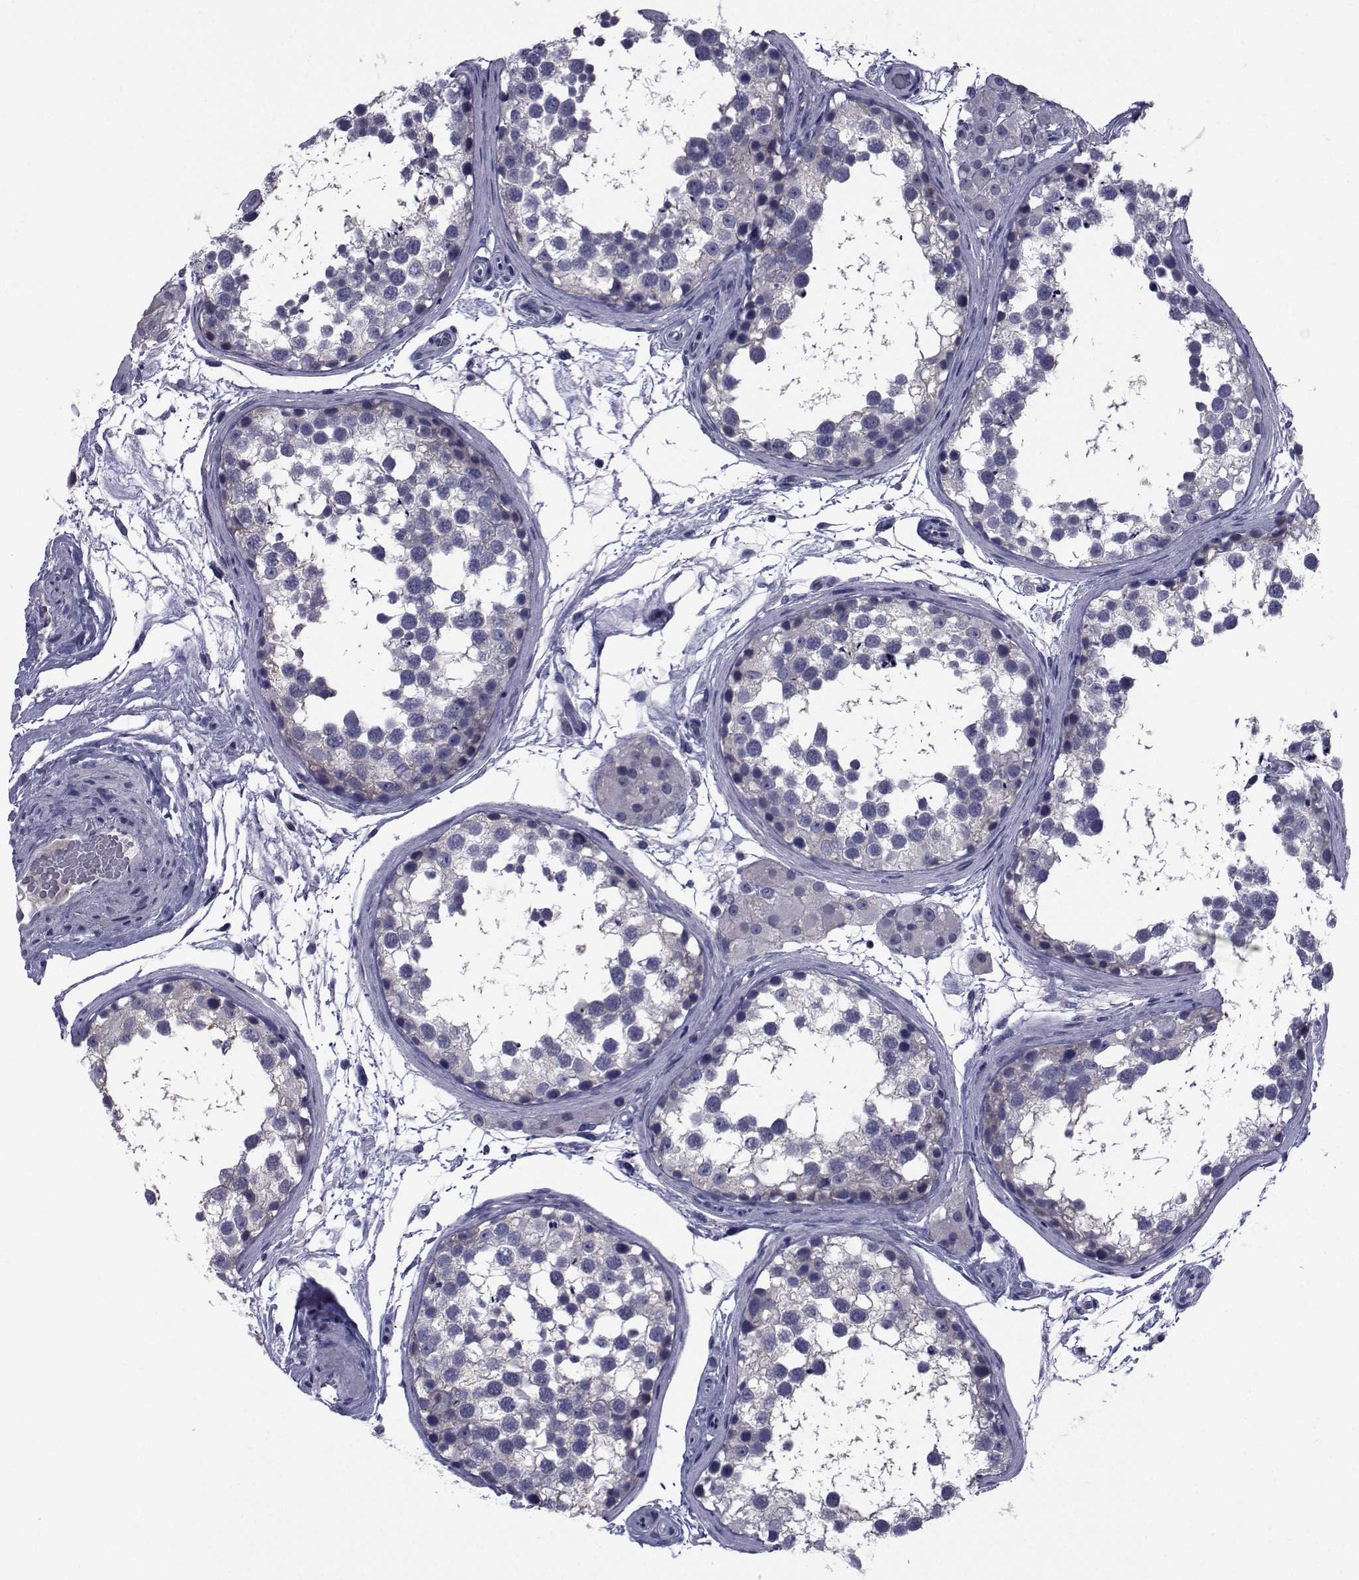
{"staining": {"intensity": "negative", "quantity": "none", "location": "none"}, "tissue": "testis", "cell_type": "Cells in seminiferous ducts", "image_type": "normal", "snomed": [{"axis": "morphology", "description": "Normal tissue, NOS"}, {"axis": "morphology", "description": "Seminoma, NOS"}, {"axis": "topography", "description": "Testis"}], "caption": "Cells in seminiferous ducts are negative for brown protein staining in unremarkable testis. Nuclei are stained in blue.", "gene": "SEMA5B", "patient": {"sex": "male", "age": 65}}